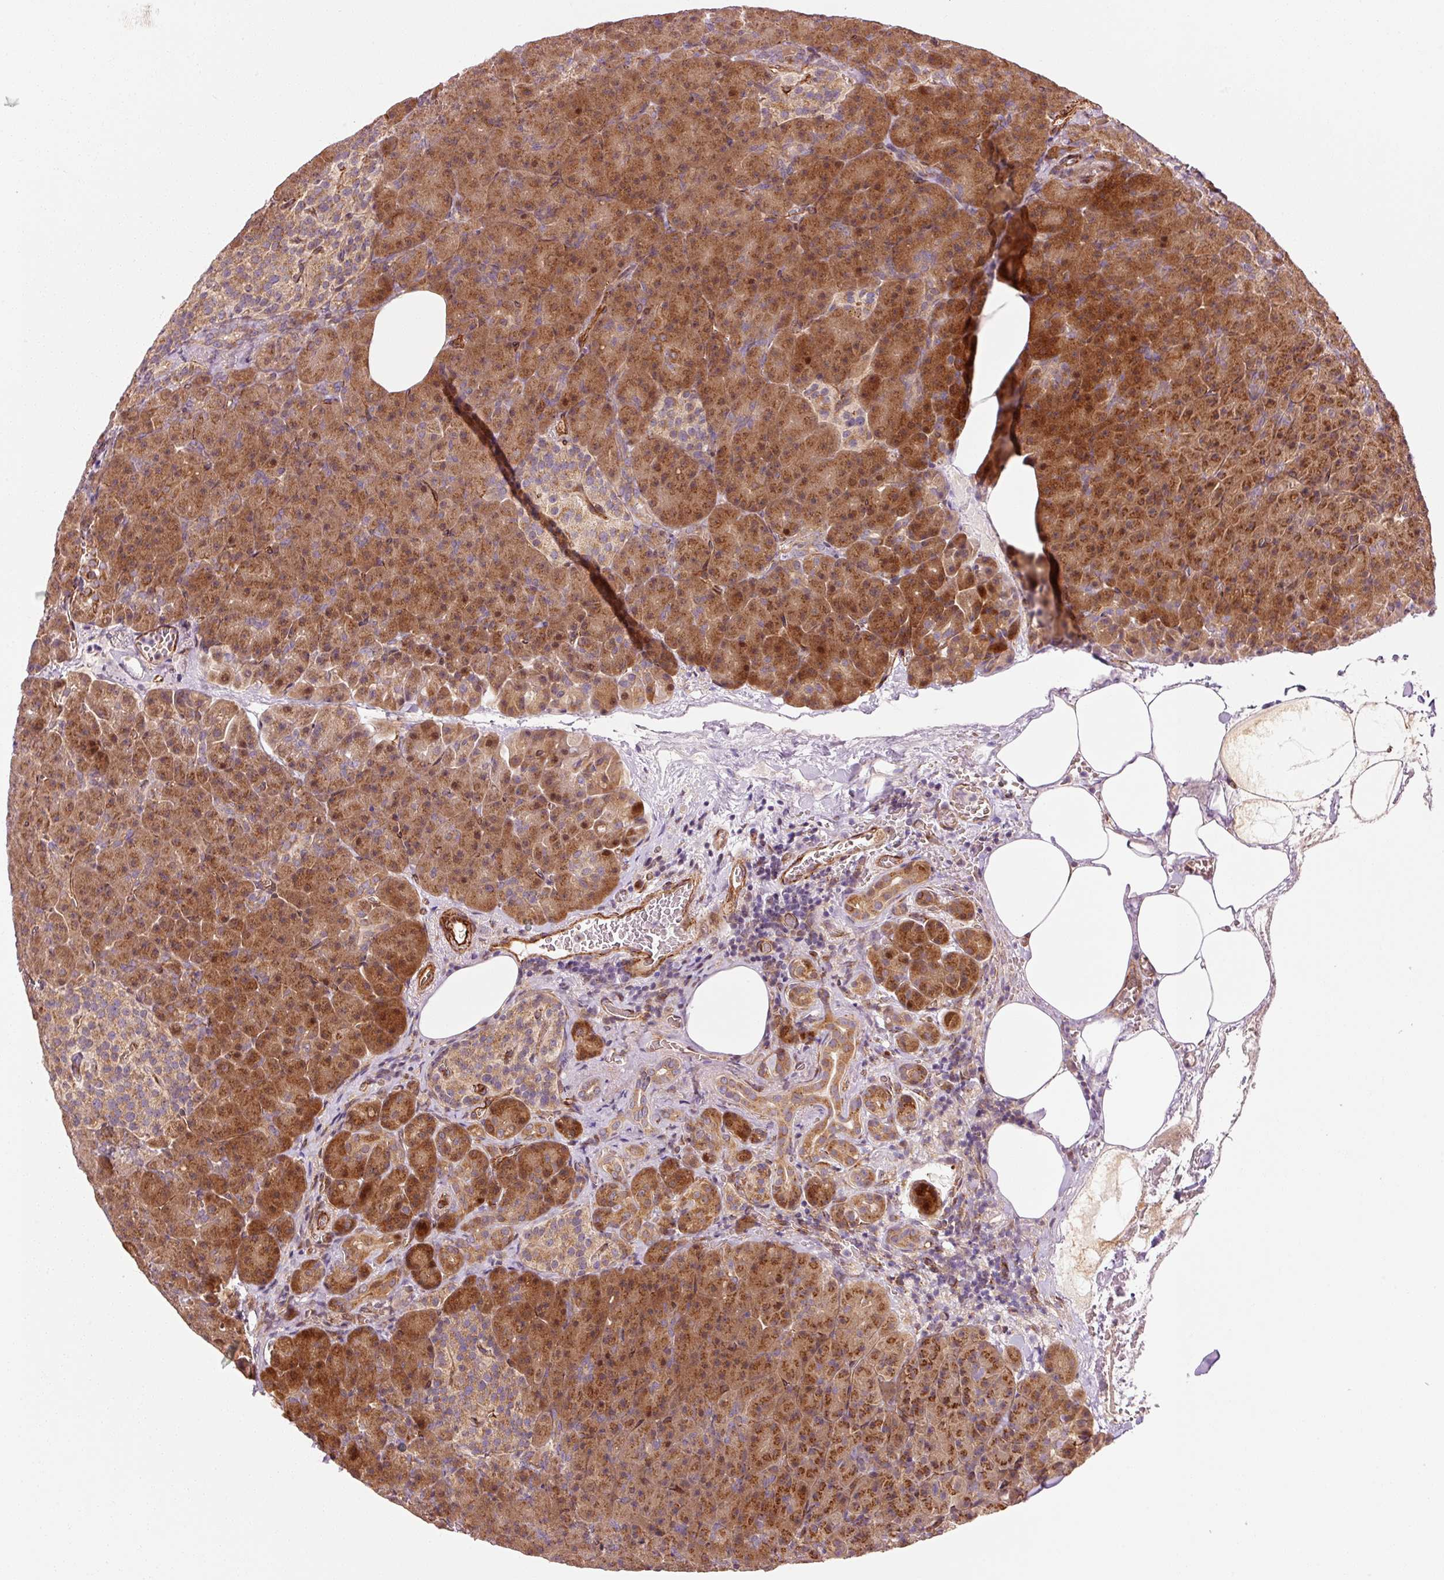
{"staining": {"intensity": "strong", "quantity": ">75%", "location": "cytoplasmic/membranous,nuclear"}, "tissue": "pancreas", "cell_type": "Exocrine glandular cells", "image_type": "normal", "snomed": [{"axis": "morphology", "description": "Normal tissue, NOS"}, {"axis": "topography", "description": "Pancreas"}], "caption": "Brown immunohistochemical staining in benign human pancreas shows strong cytoplasmic/membranous,nuclear positivity in approximately >75% of exocrine glandular cells.", "gene": "LIMK2", "patient": {"sex": "female", "age": 74}}